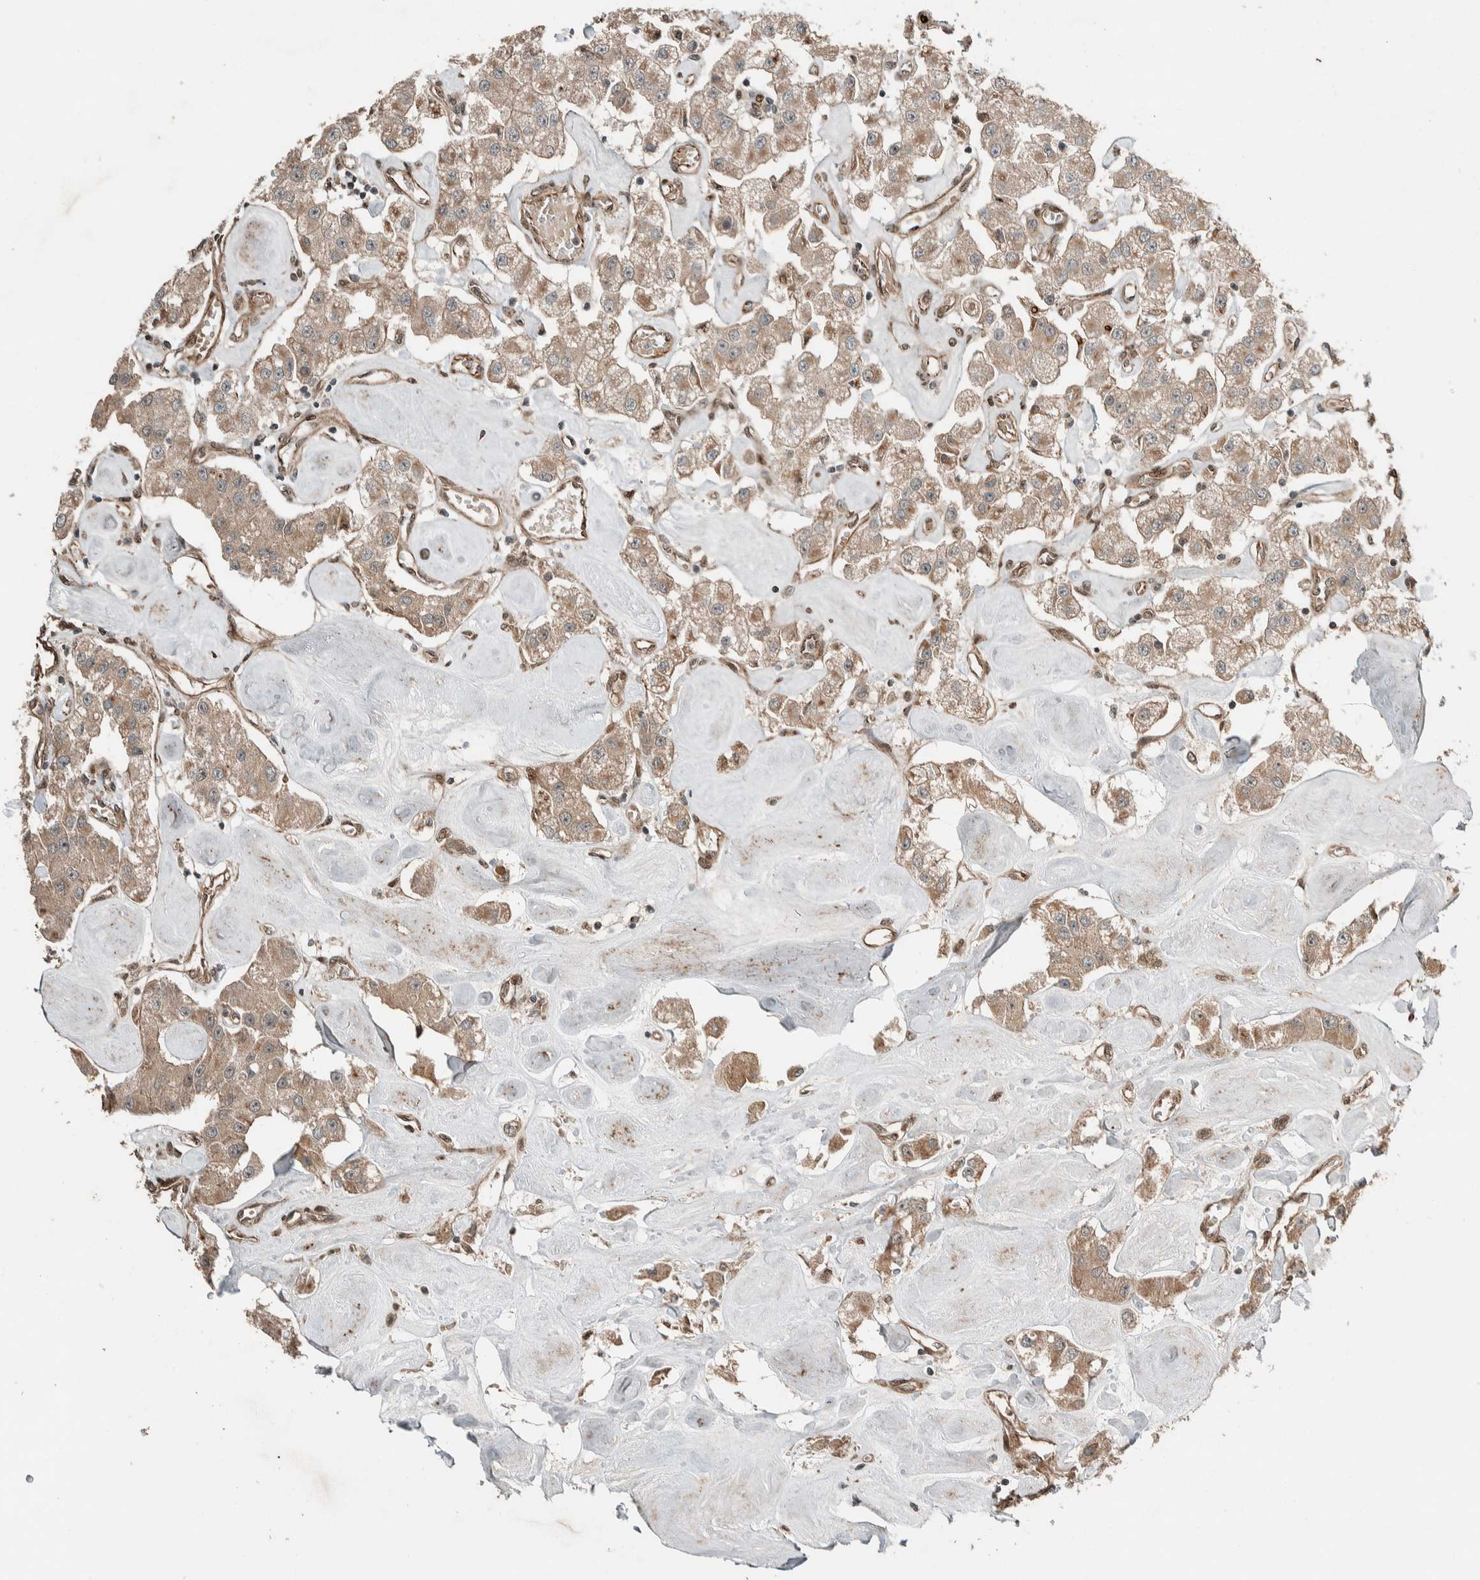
{"staining": {"intensity": "weak", "quantity": ">75%", "location": "cytoplasmic/membranous"}, "tissue": "carcinoid", "cell_type": "Tumor cells", "image_type": "cancer", "snomed": [{"axis": "morphology", "description": "Carcinoid, malignant, NOS"}, {"axis": "topography", "description": "Pancreas"}], "caption": "Human carcinoid (malignant) stained with a protein marker shows weak staining in tumor cells.", "gene": "STXBP4", "patient": {"sex": "male", "age": 41}}